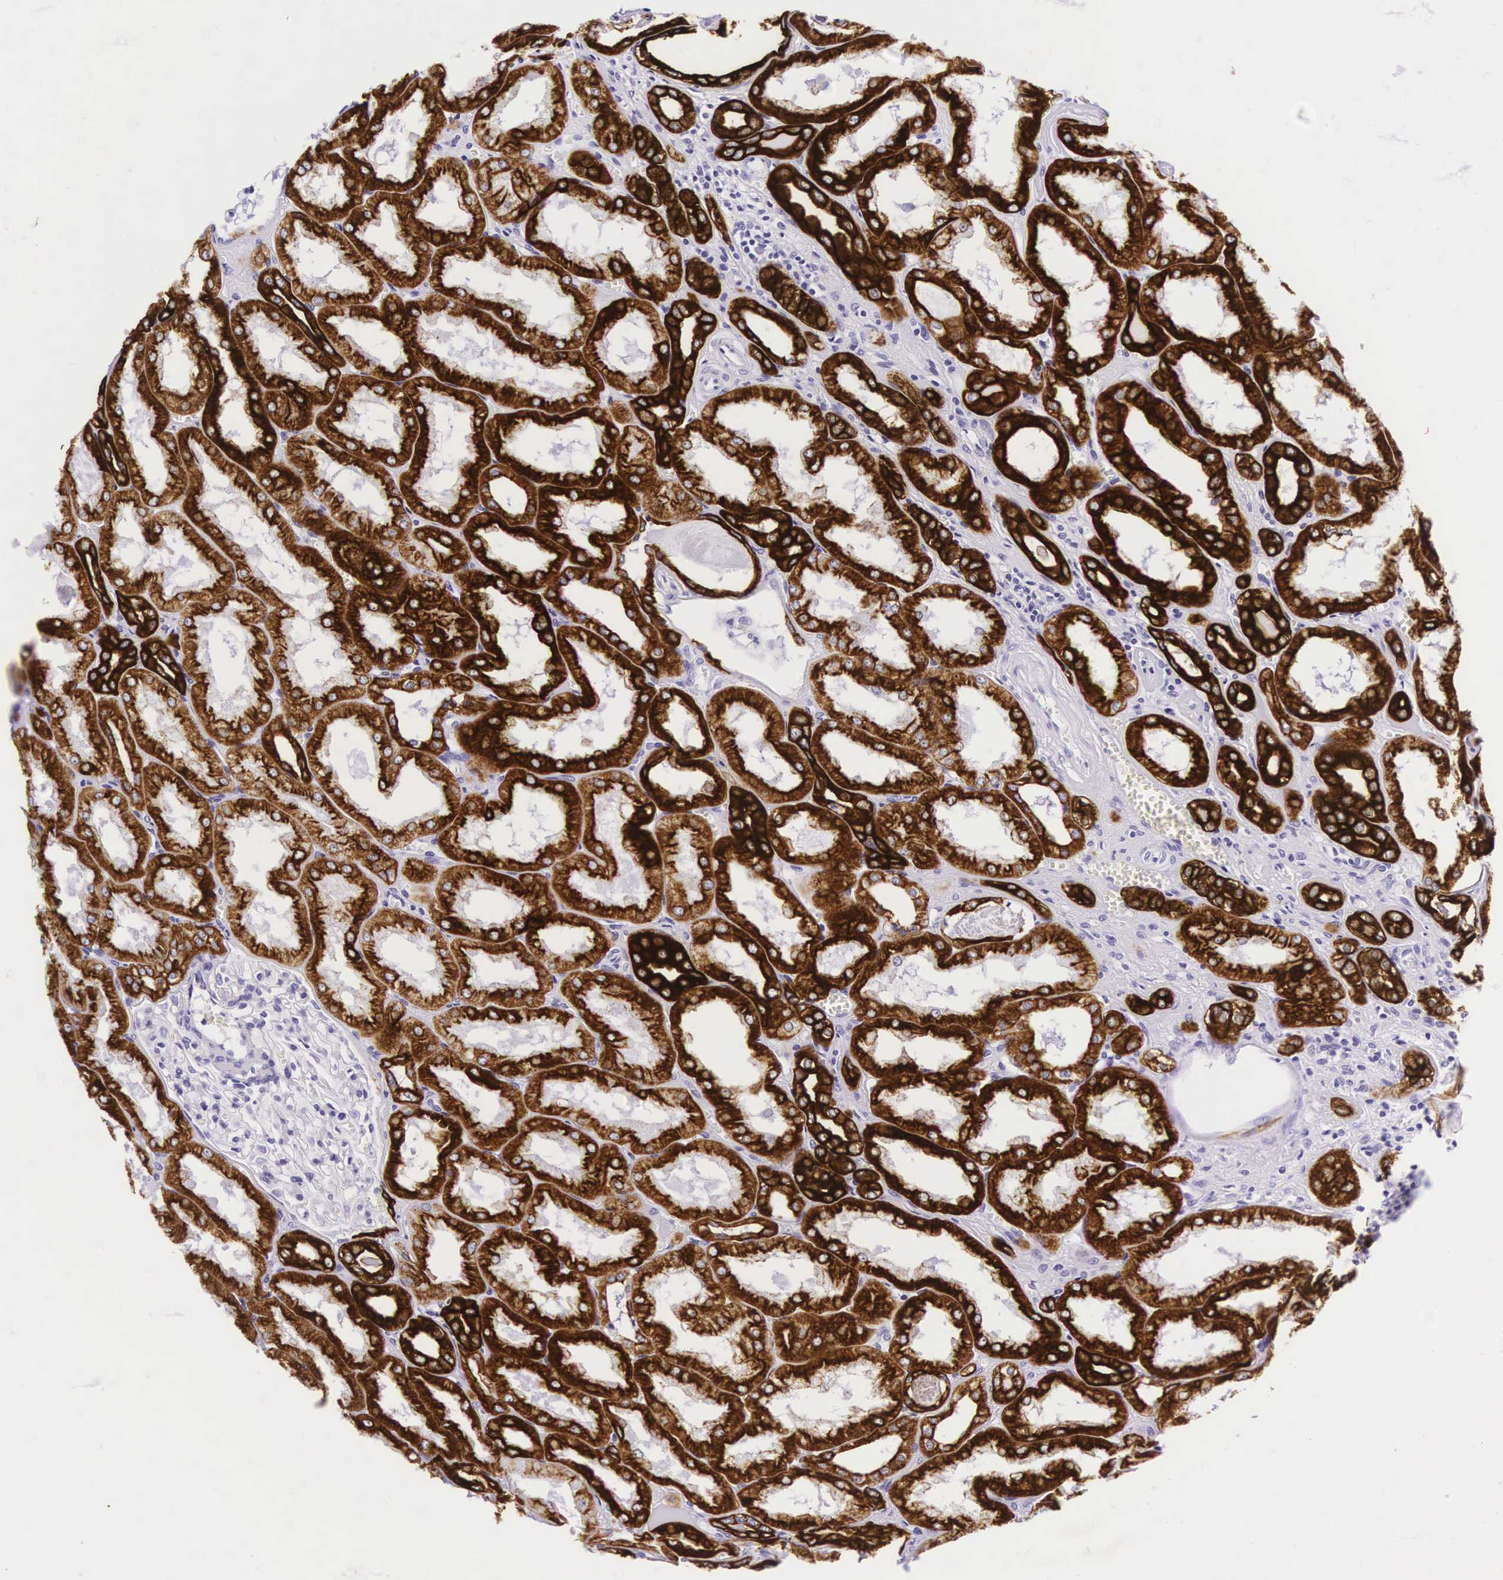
{"staining": {"intensity": "negative", "quantity": "none", "location": "none"}, "tissue": "kidney", "cell_type": "Cells in glomeruli", "image_type": "normal", "snomed": [{"axis": "morphology", "description": "Normal tissue, NOS"}, {"axis": "topography", "description": "Kidney"}], "caption": "High magnification brightfield microscopy of unremarkable kidney stained with DAB (3,3'-diaminobenzidine) (brown) and counterstained with hematoxylin (blue): cells in glomeruli show no significant staining.", "gene": "KRT18", "patient": {"sex": "male", "age": 61}}